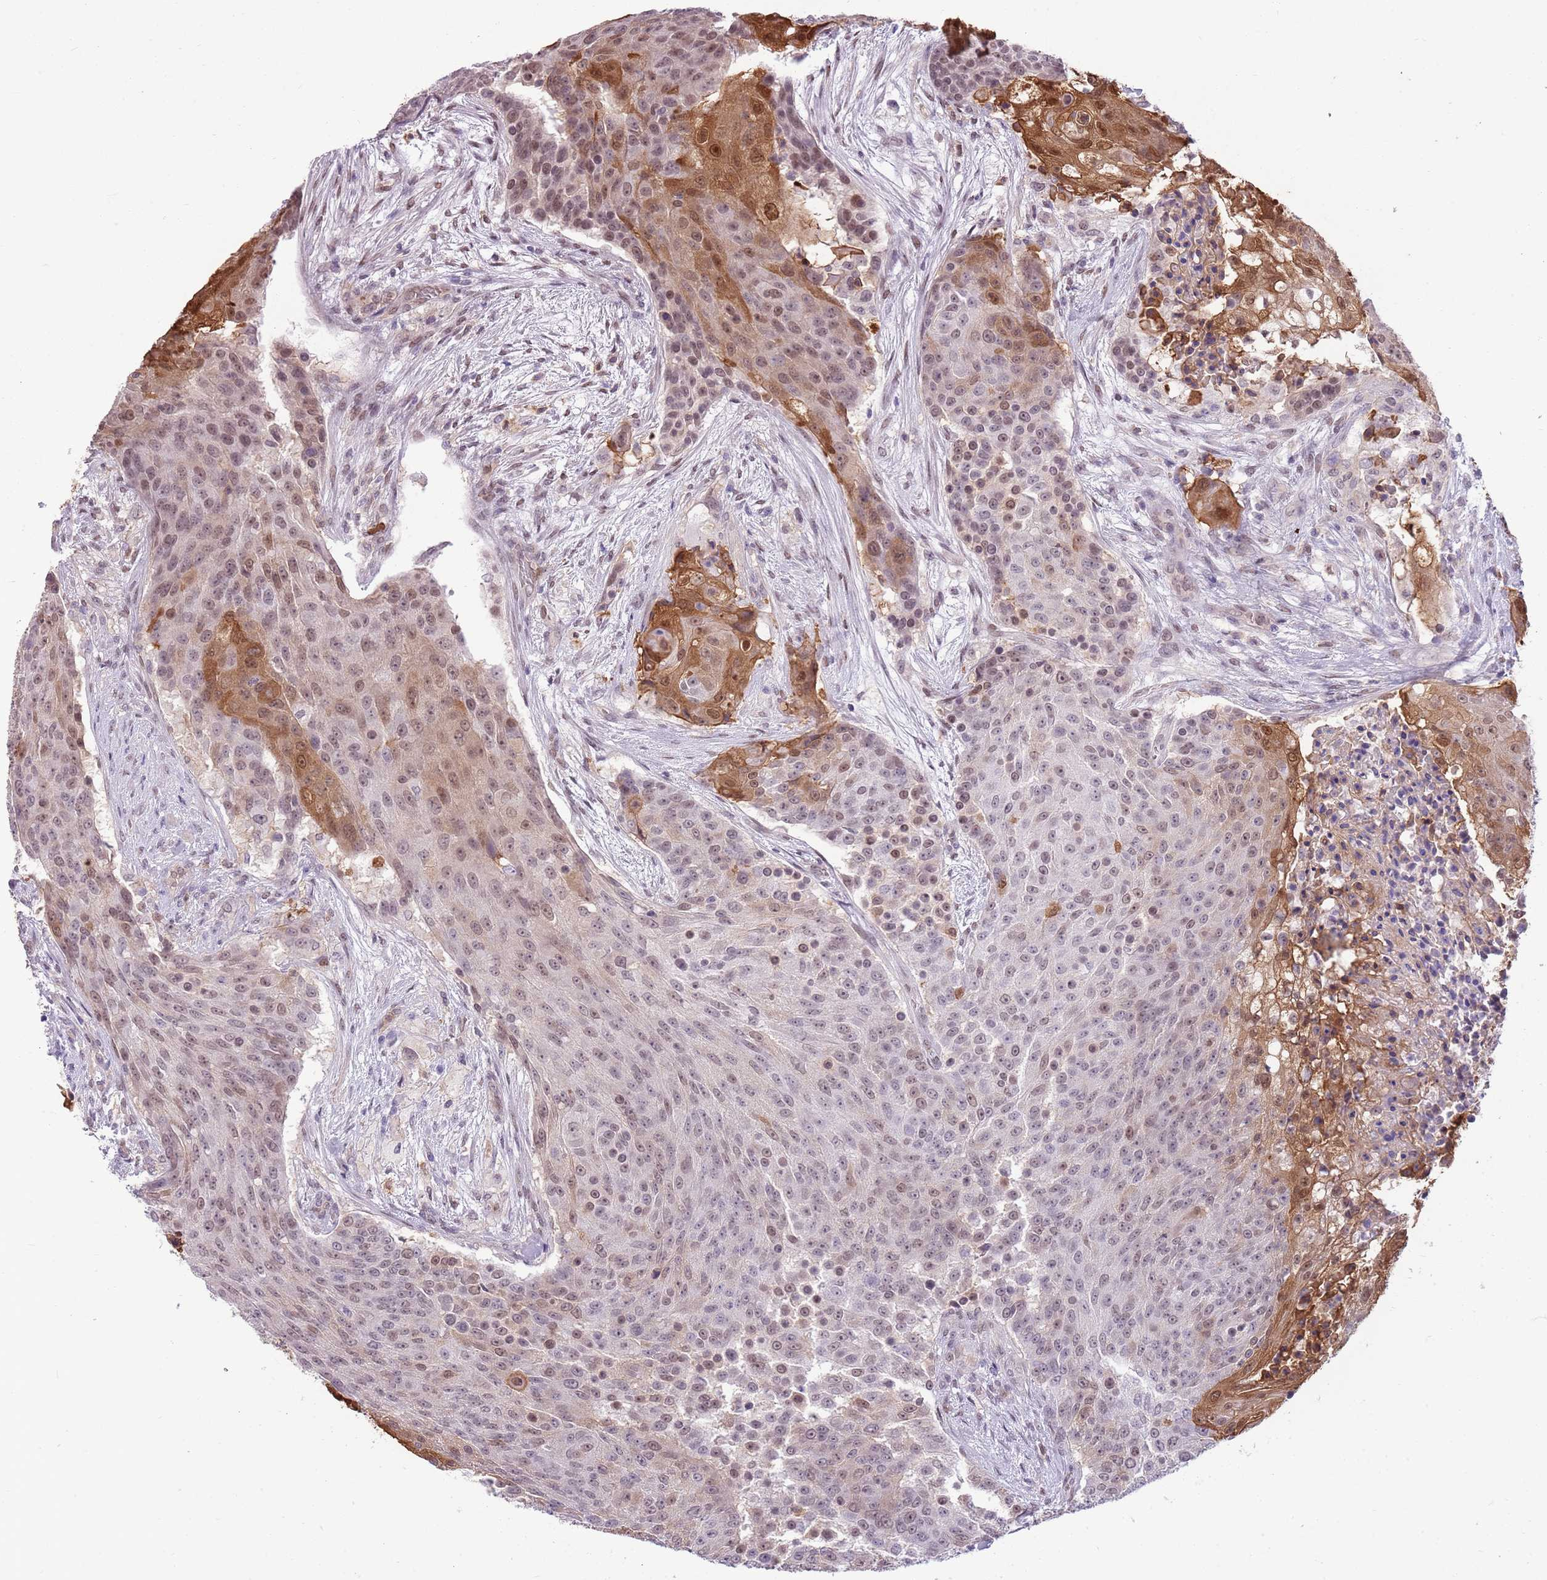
{"staining": {"intensity": "moderate", "quantity": "25%-75%", "location": "cytoplasmic/membranous,nuclear"}, "tissue": "urothelial cancer", "cell_type": "Tumor cells", "image_type": "cancer", "snomed": [{"axis": "morphology", "description": "Urothelial carcinoma, High grade"}, {"axis": "topography", "description": "Urinary bladder"}], "caption": "Immunohistochemical staining of human urothelial cancer demonstrates medium levels of moderate cytoplasmic/membranous and nuclear protein staining in about 25%-75% of tumor cells.", "gene": "DHX32", "patient": {"sex": "female", "age": 63}}